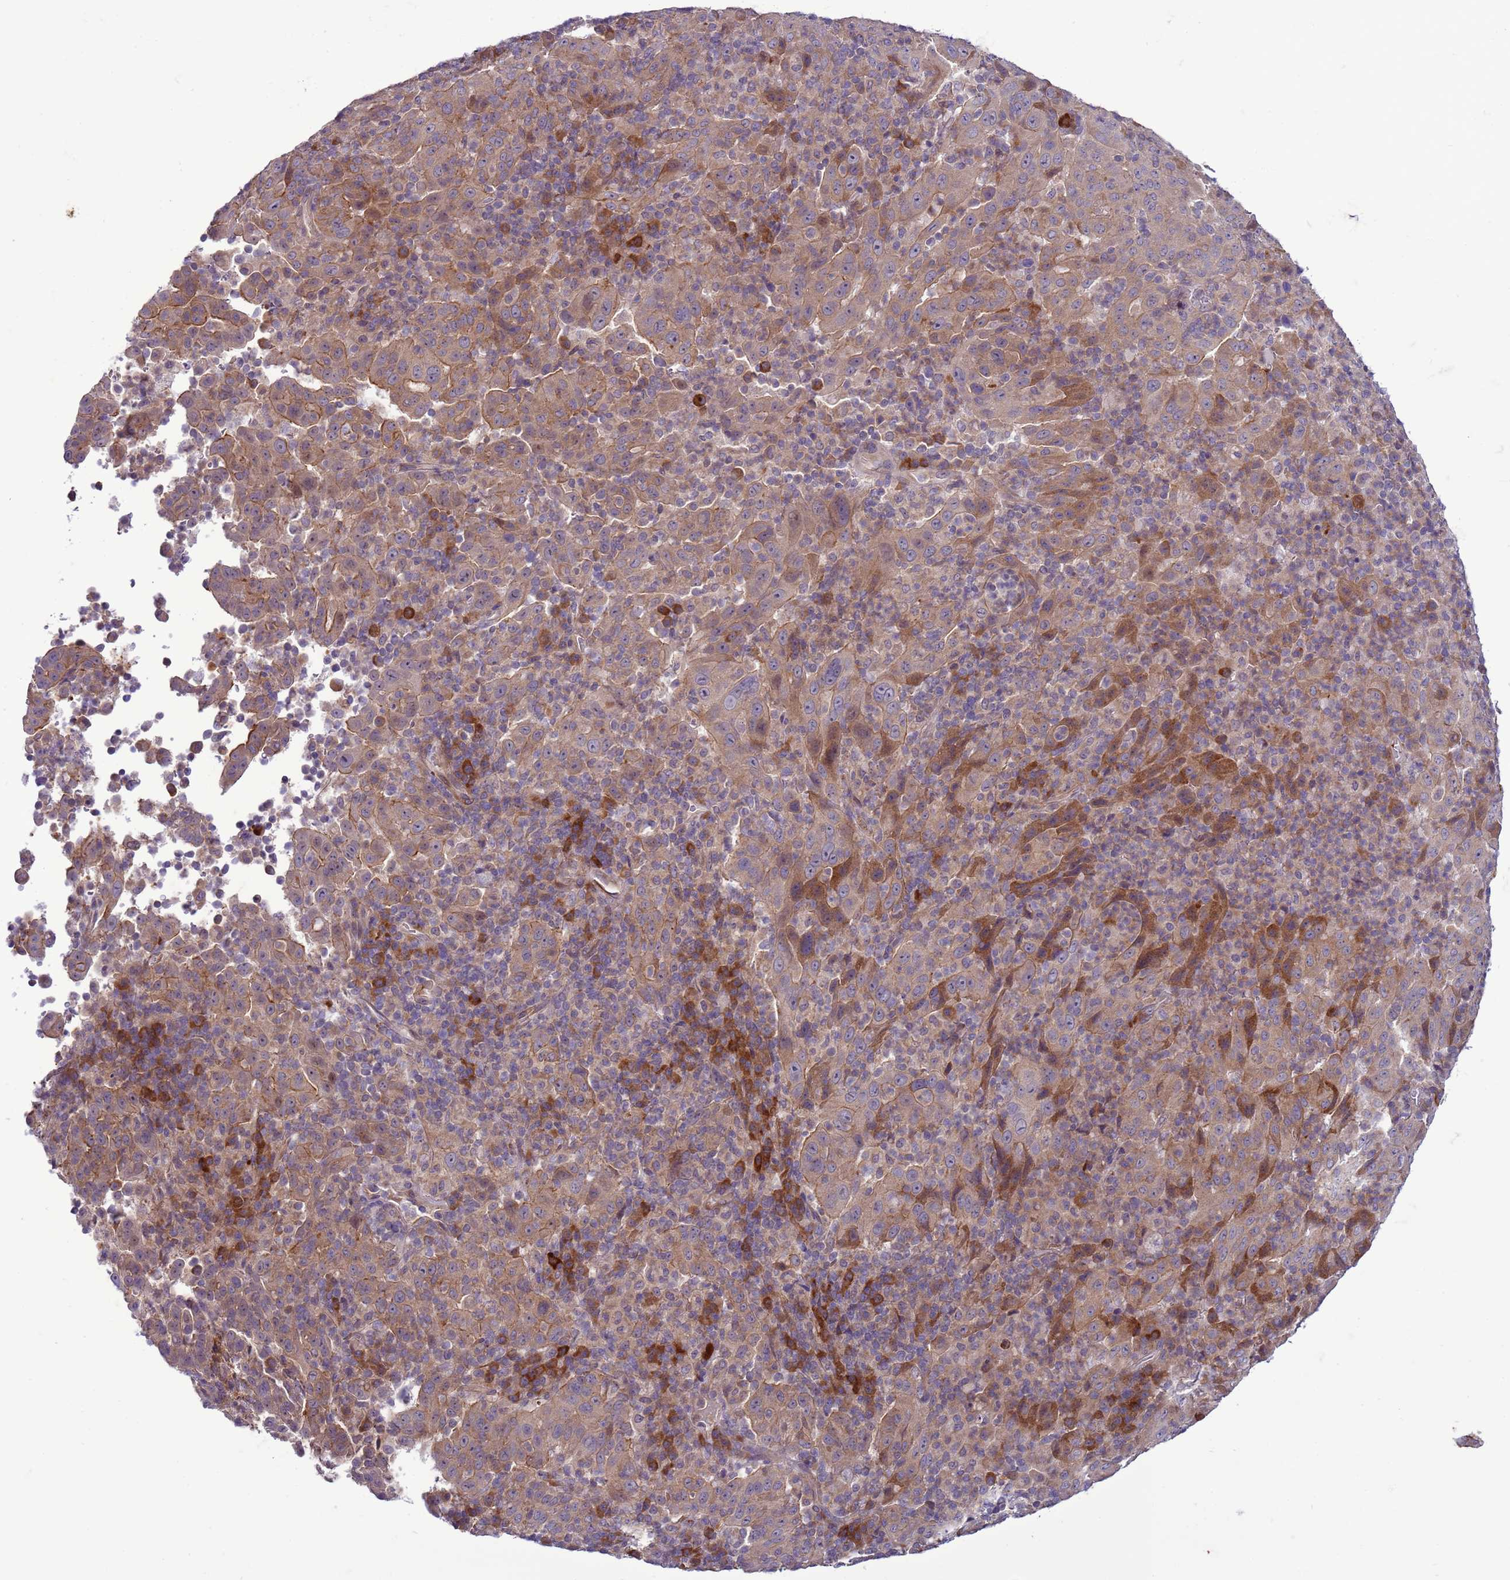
{"staining": {"intensity": "weak", "quantity": "25%-75%", "location": "cytoplasmic/membranous"}, "tissue": "pancreatic cancer", "cell_type": "Tumor cells", "image_type": "cancer", "snomed": [{"axis": "morphology", "description": "Adenocarcinoma, NOS"}, {"axis": "topography", "description": "Pancreas"}], "caption": "Pancreatic adenocarcinoma stained with DAB immunohistochemistry (IHC) displays low levels of weak cytoplasmic/membranous expression in about 25%-75% of tumor cells.", "gene": "GEN1", "patient": {"sex": "male", "age": 63}}